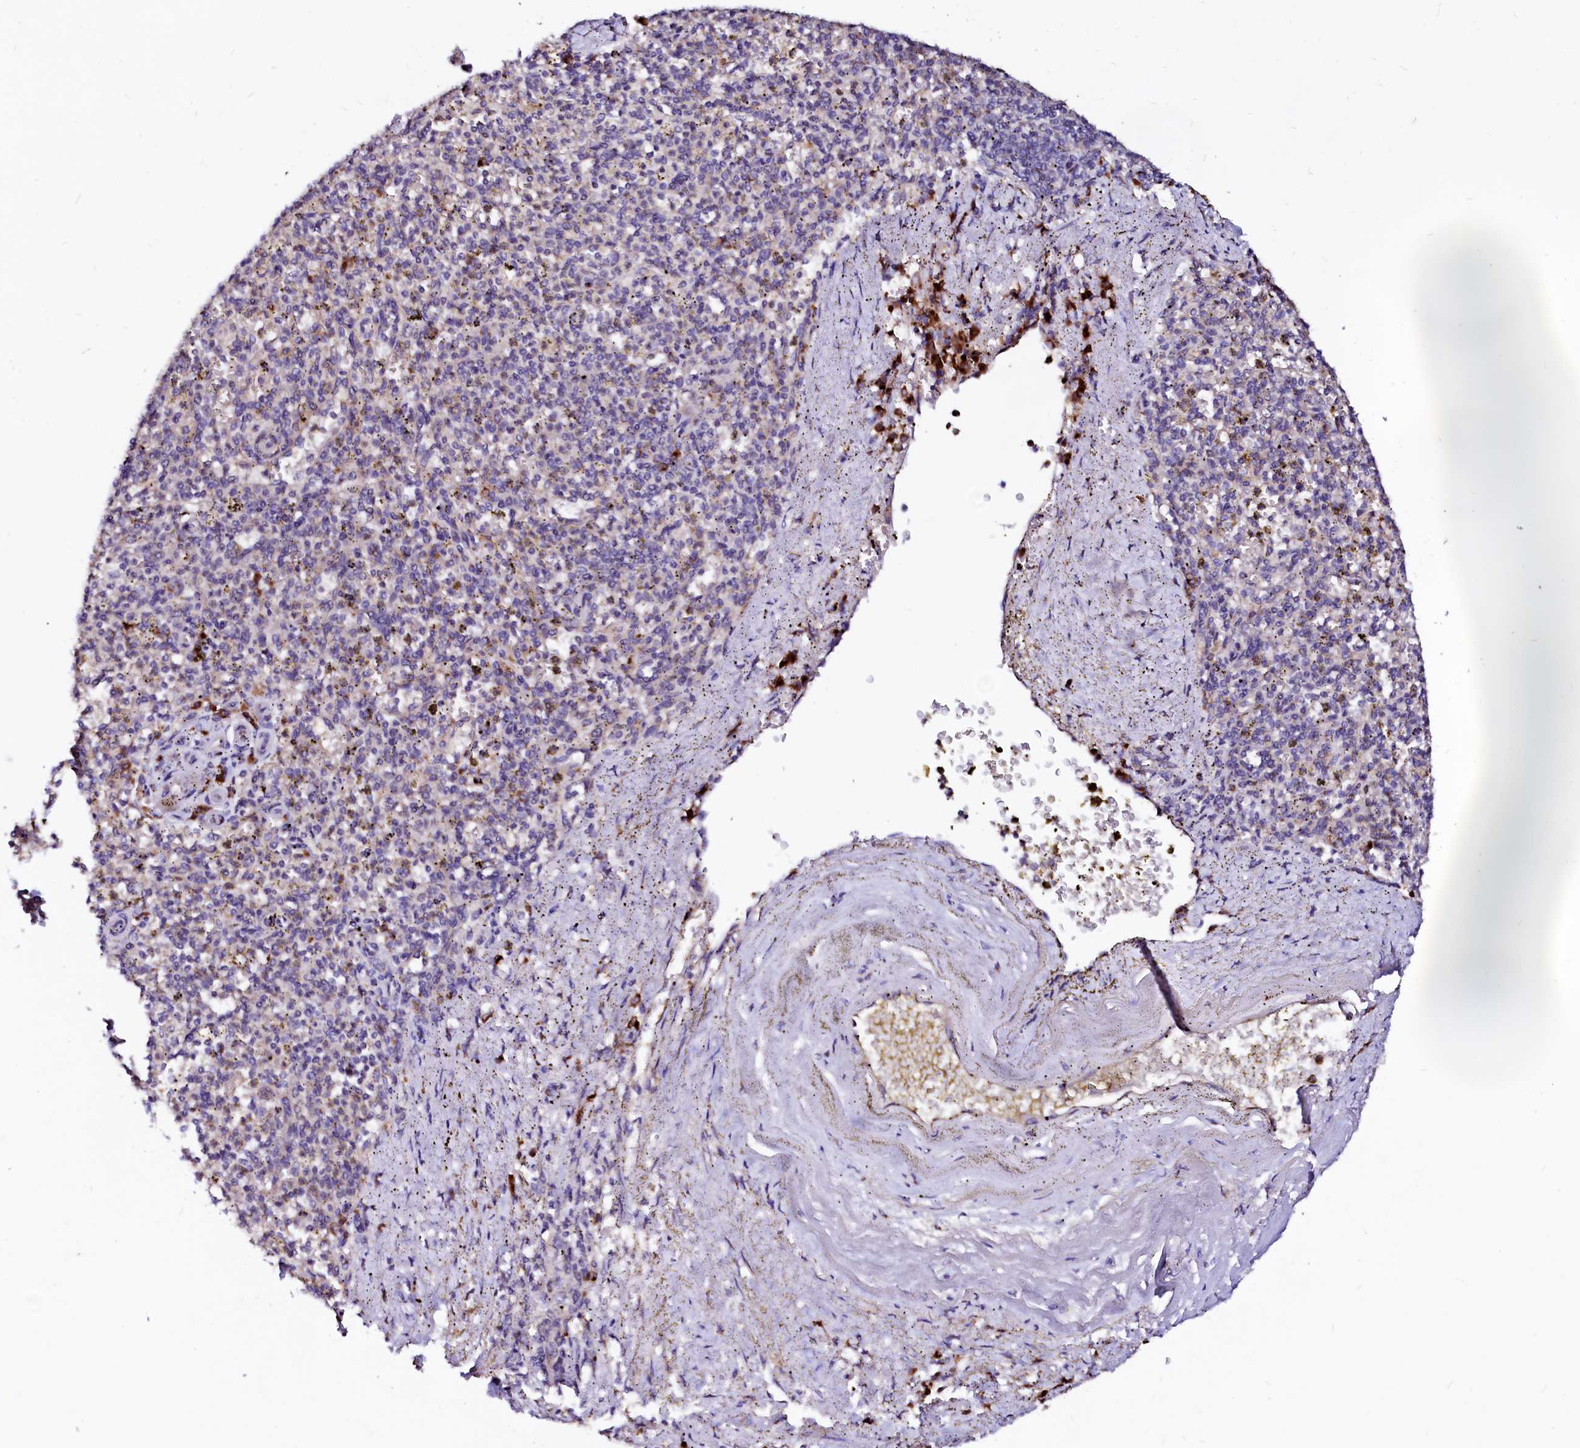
{"staining": {"intensity": "negative", "quantity": "none", "location": "none"}, "tissue": "spleen", "cell_type": "Cells in red pulp", "image_type": "normal", "snomed": [{"axis": "morphology", "description": "Normal tissue, NOS"}, {"axis": "topography", "description": "Spleen"}], "caption": "There is no significant positivity in cells in red pulp of spleen. (DAB IHC with hematoxylin counter stain).", "gene": "LMAN1", "patient": {"sex": "male", "age": 72}}